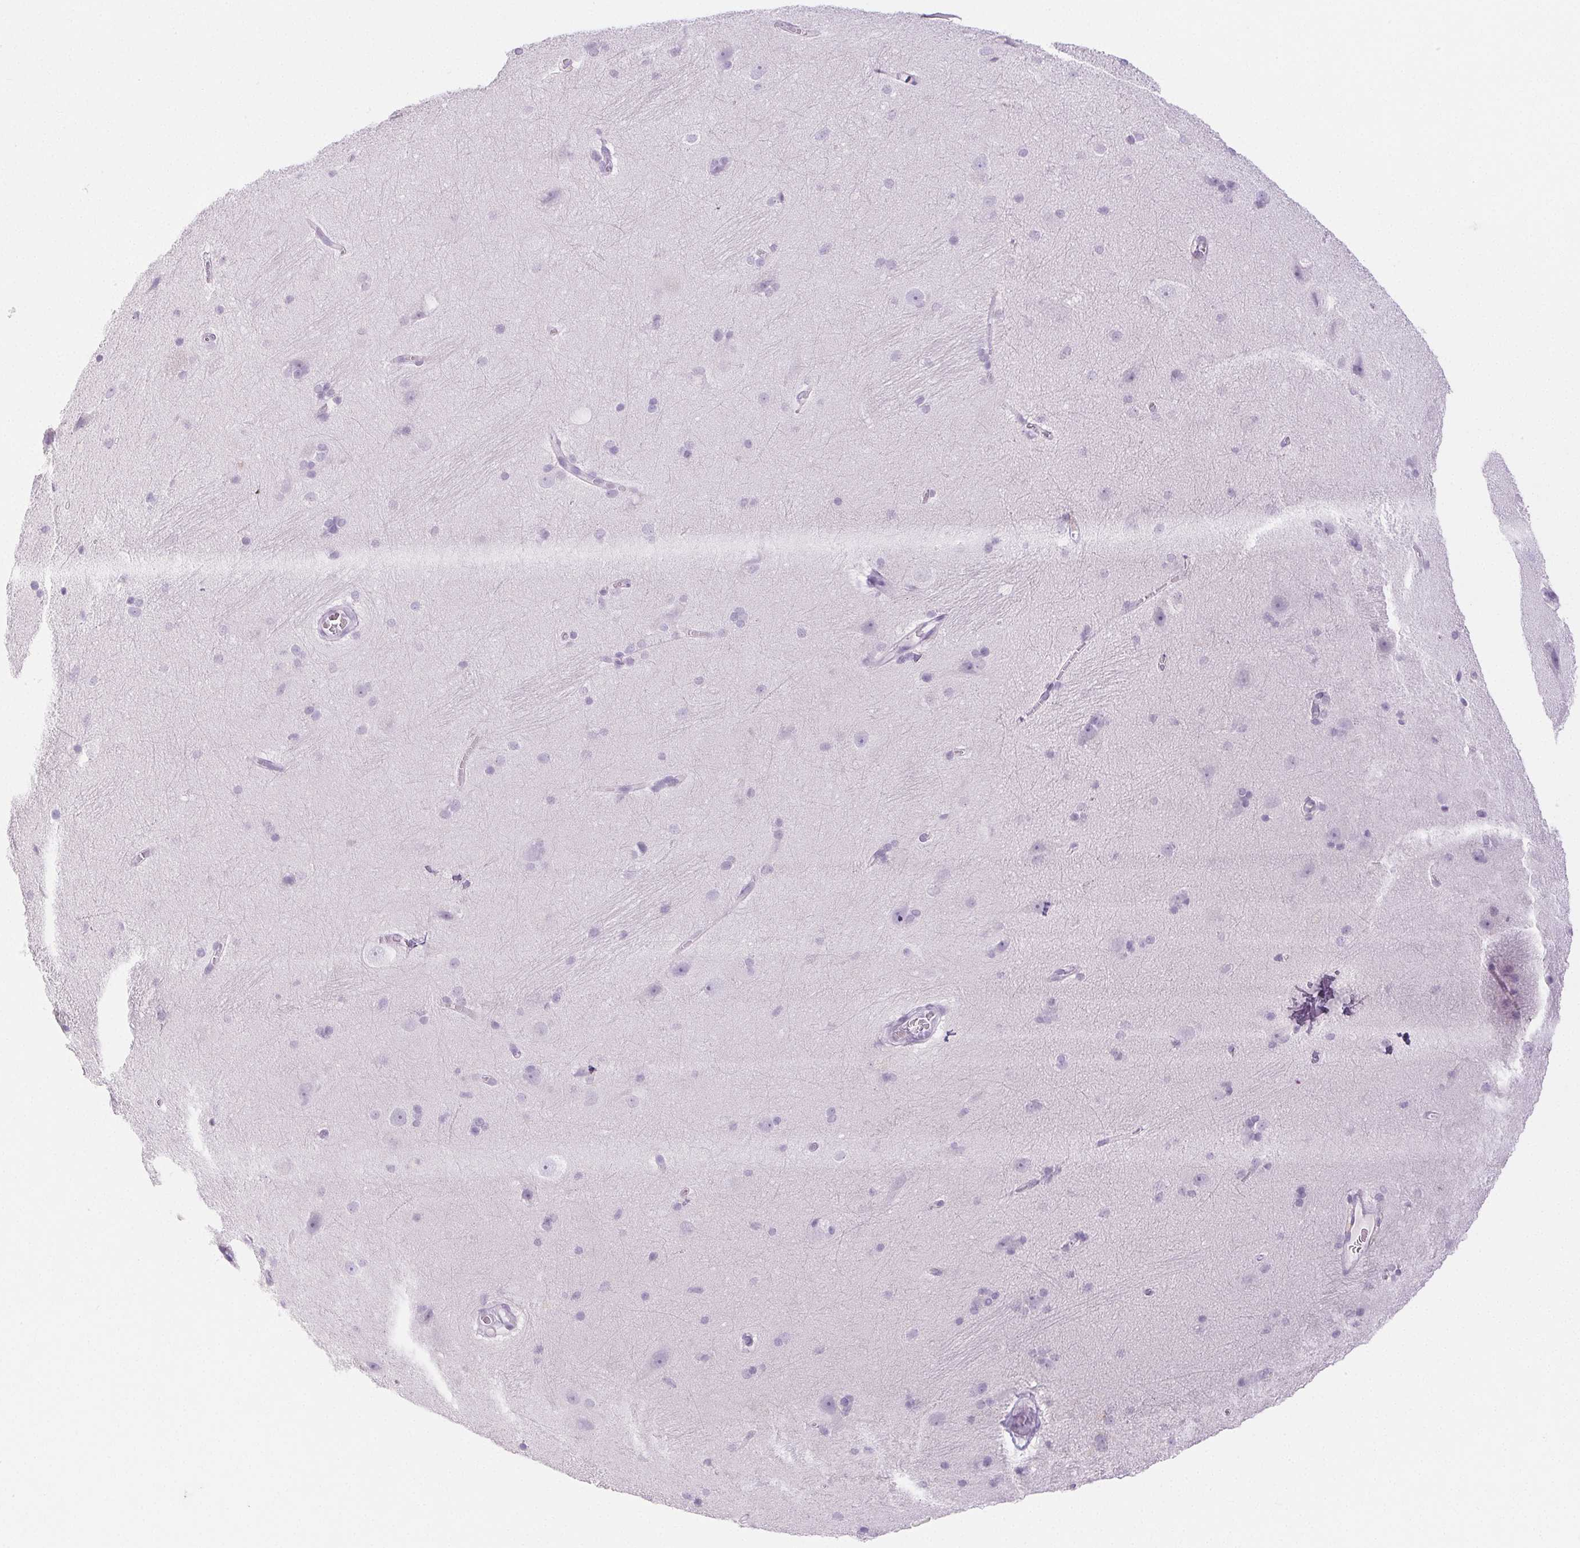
{"staining": {"intensity": "negative", "quantity": "none", "location": "none"}, "tissue": "hippocampus", "cell_type": "Glial cells", "image_type": "normal", "snomed": [{"axis": "morphology", "description": "Normal tissue, NOS"}, {"axis": "topography", "description": "Cerebral cortex"}, {"axis": "topography", "description": "Hippocampus"}], "caption": "Benign hippocampus was stained to show a protein in brown. There is no significant expression in glial cells. (Brightfield microscopy of DAB immunohistochemistry at high magnification).", "gene": "PI3", "patient": {"sex": "female", "age": 19}}